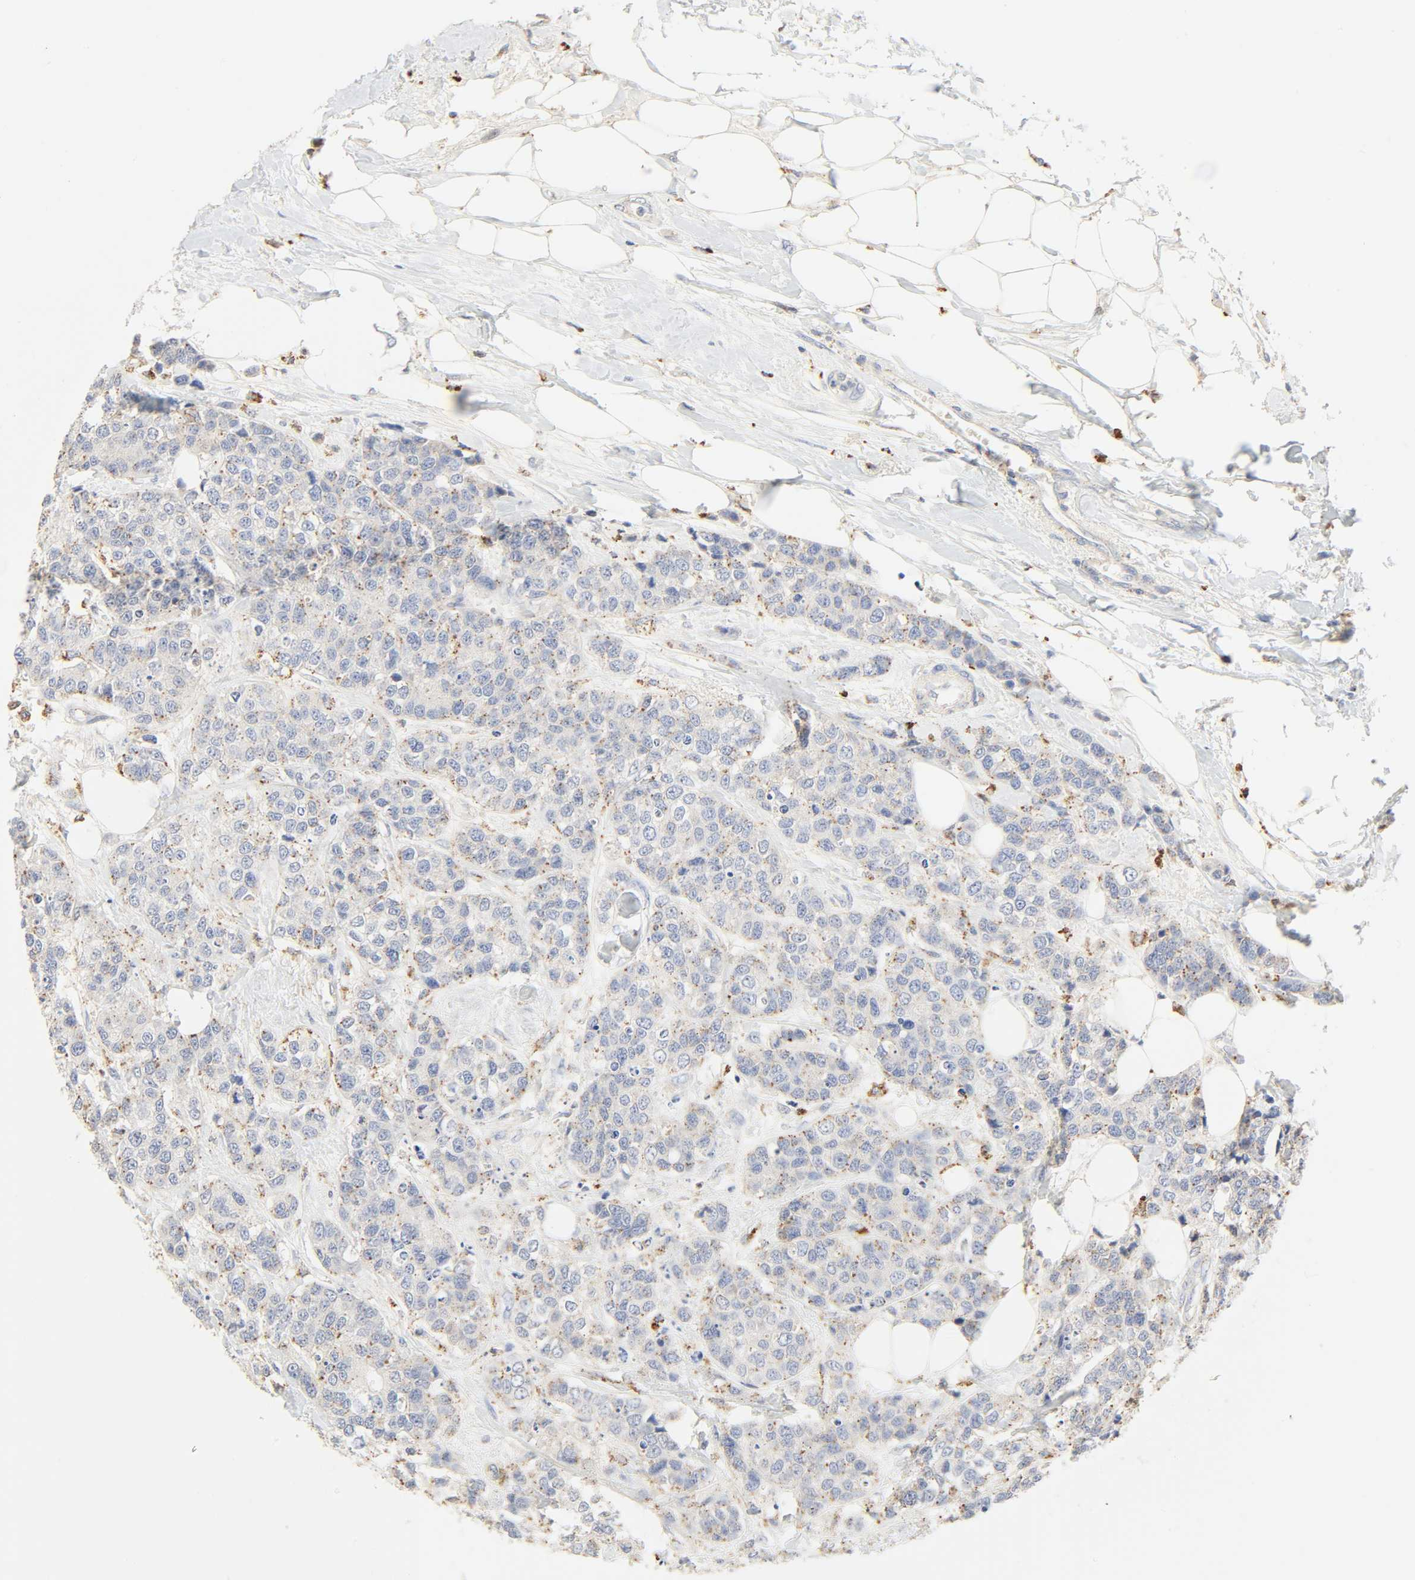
{"staining": {"intensity": "moderate", "quantity": "25%-75%", "location": "cytoplasmic/membranous"}, "tissue": "breast cancer", "cell_type": "Tumor cells", "image_type": "cancer", "snomed": [{"axis": "morphology", "description": "Duct carcinoma"}, {"axis": "topography", "description": "Breast"}], "caption": "An IHC histopathology image of tumor tissue is shown. Protein staining in brown highlights moderate cytoplasmic/membranous positivity in invasive ductal carcinoma (breast) within tumor cells. (brown staining indicates protein expression, while blue staining denotes nuclei).", "gene": "CAMK2A", "patient": {"sex": "female", "age": 51}}